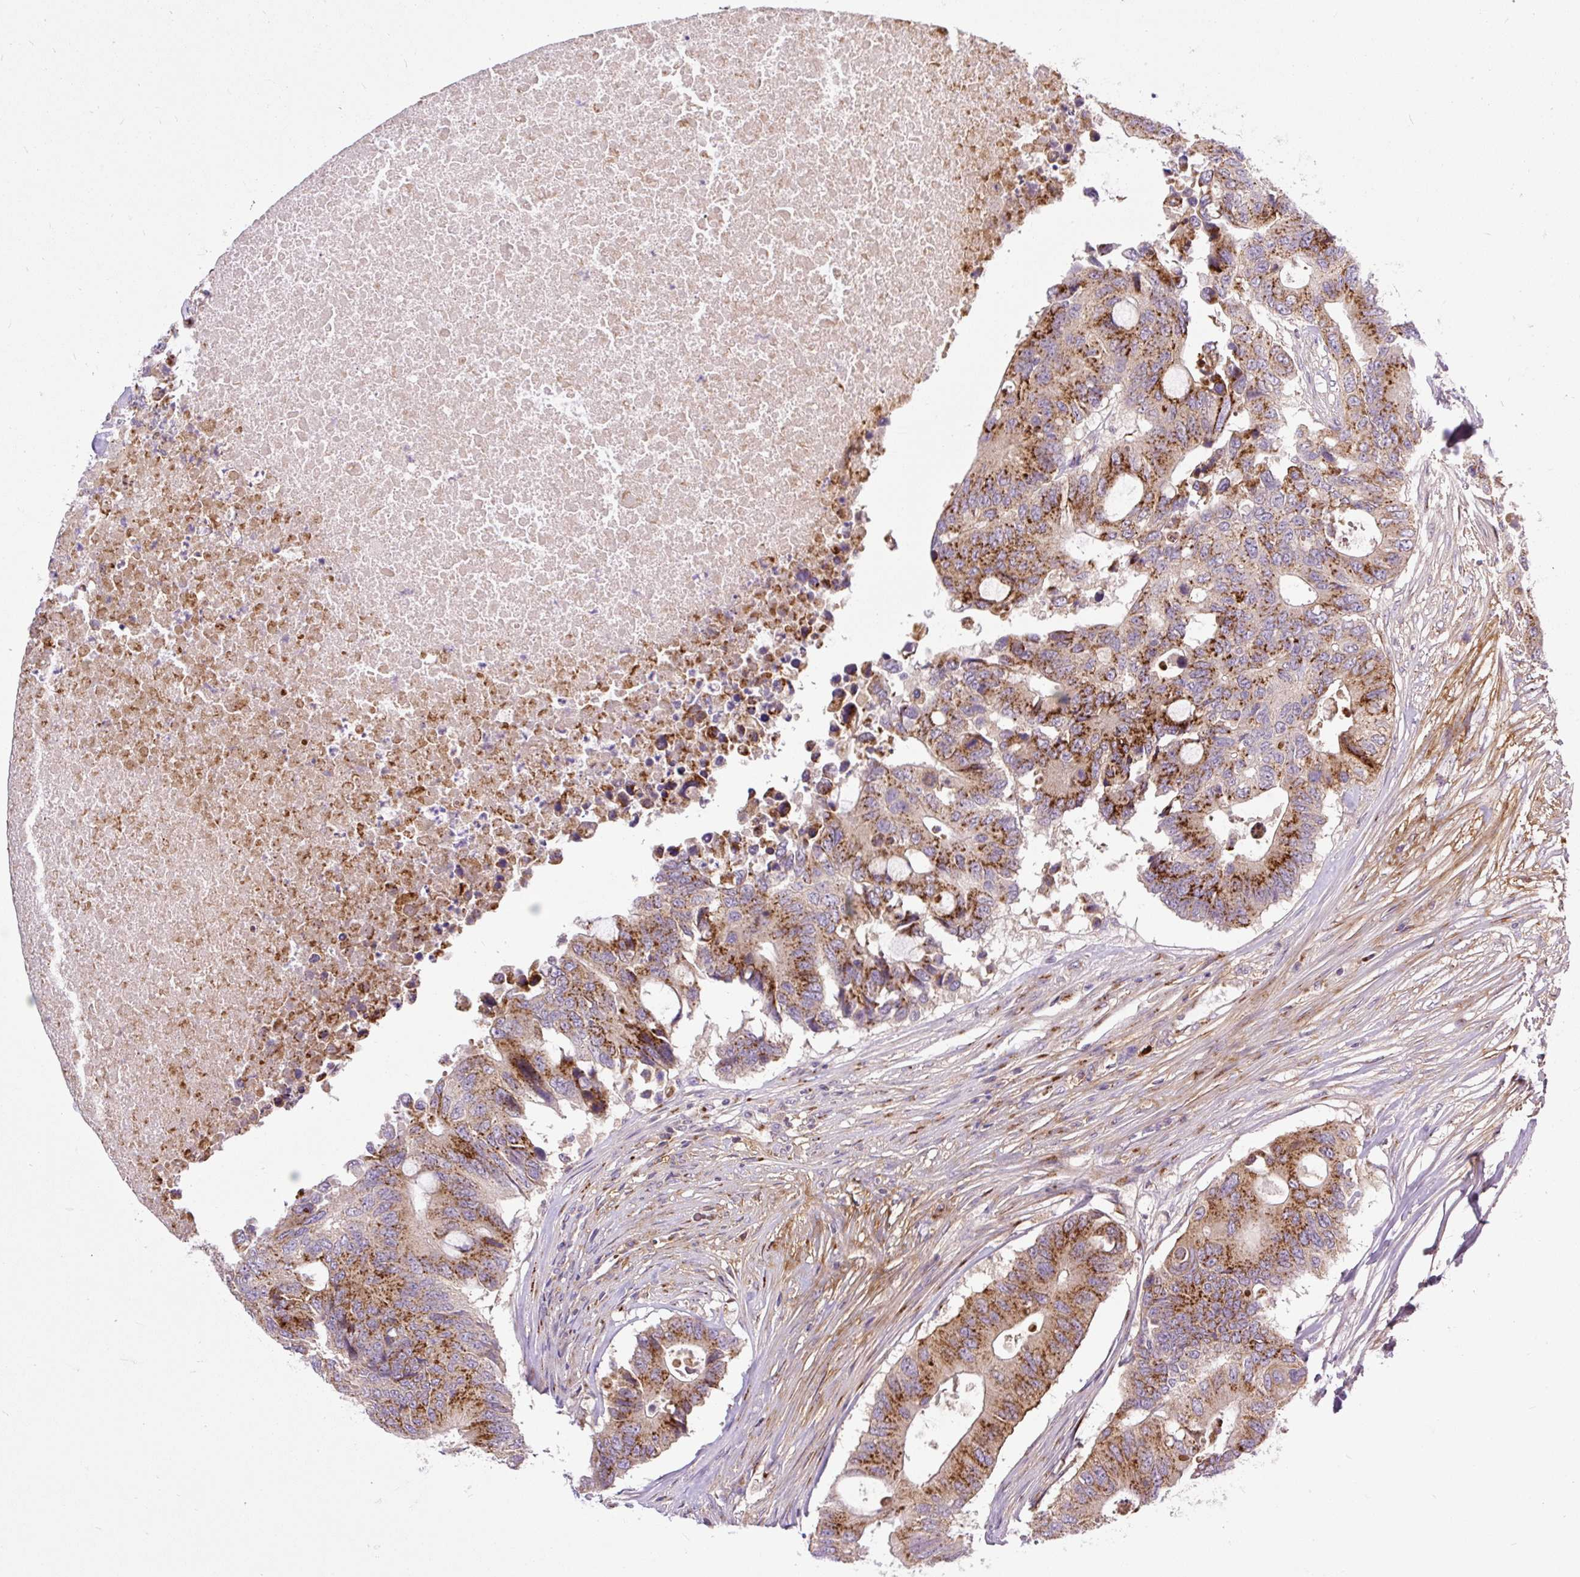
{"staining": {"intensity": "strong", "quantity": "25%-75%", "location": "cytoplasmic/membranous"}, "tissue": "colorectal cancer", "cell_type": "Tumor cells", "image_type": "cancer", "snomed": [{"axis": "morphology", "description": "Adenocarcinoma, NOS"}, {"axis": "topography", "description": "Colon"}], "caption": "Brown immunohistochemical staining in colorectal adenocarcinoma displays strong cytoplasmic/membranous expression in about 25%-75% of tumor cells. (DAB (3,3'-diaminobenzidine) = brown stain, brightfield microscopy at high magnification).", "gene": "MSMP", "patient": {"sex": "male", "age": 71}}